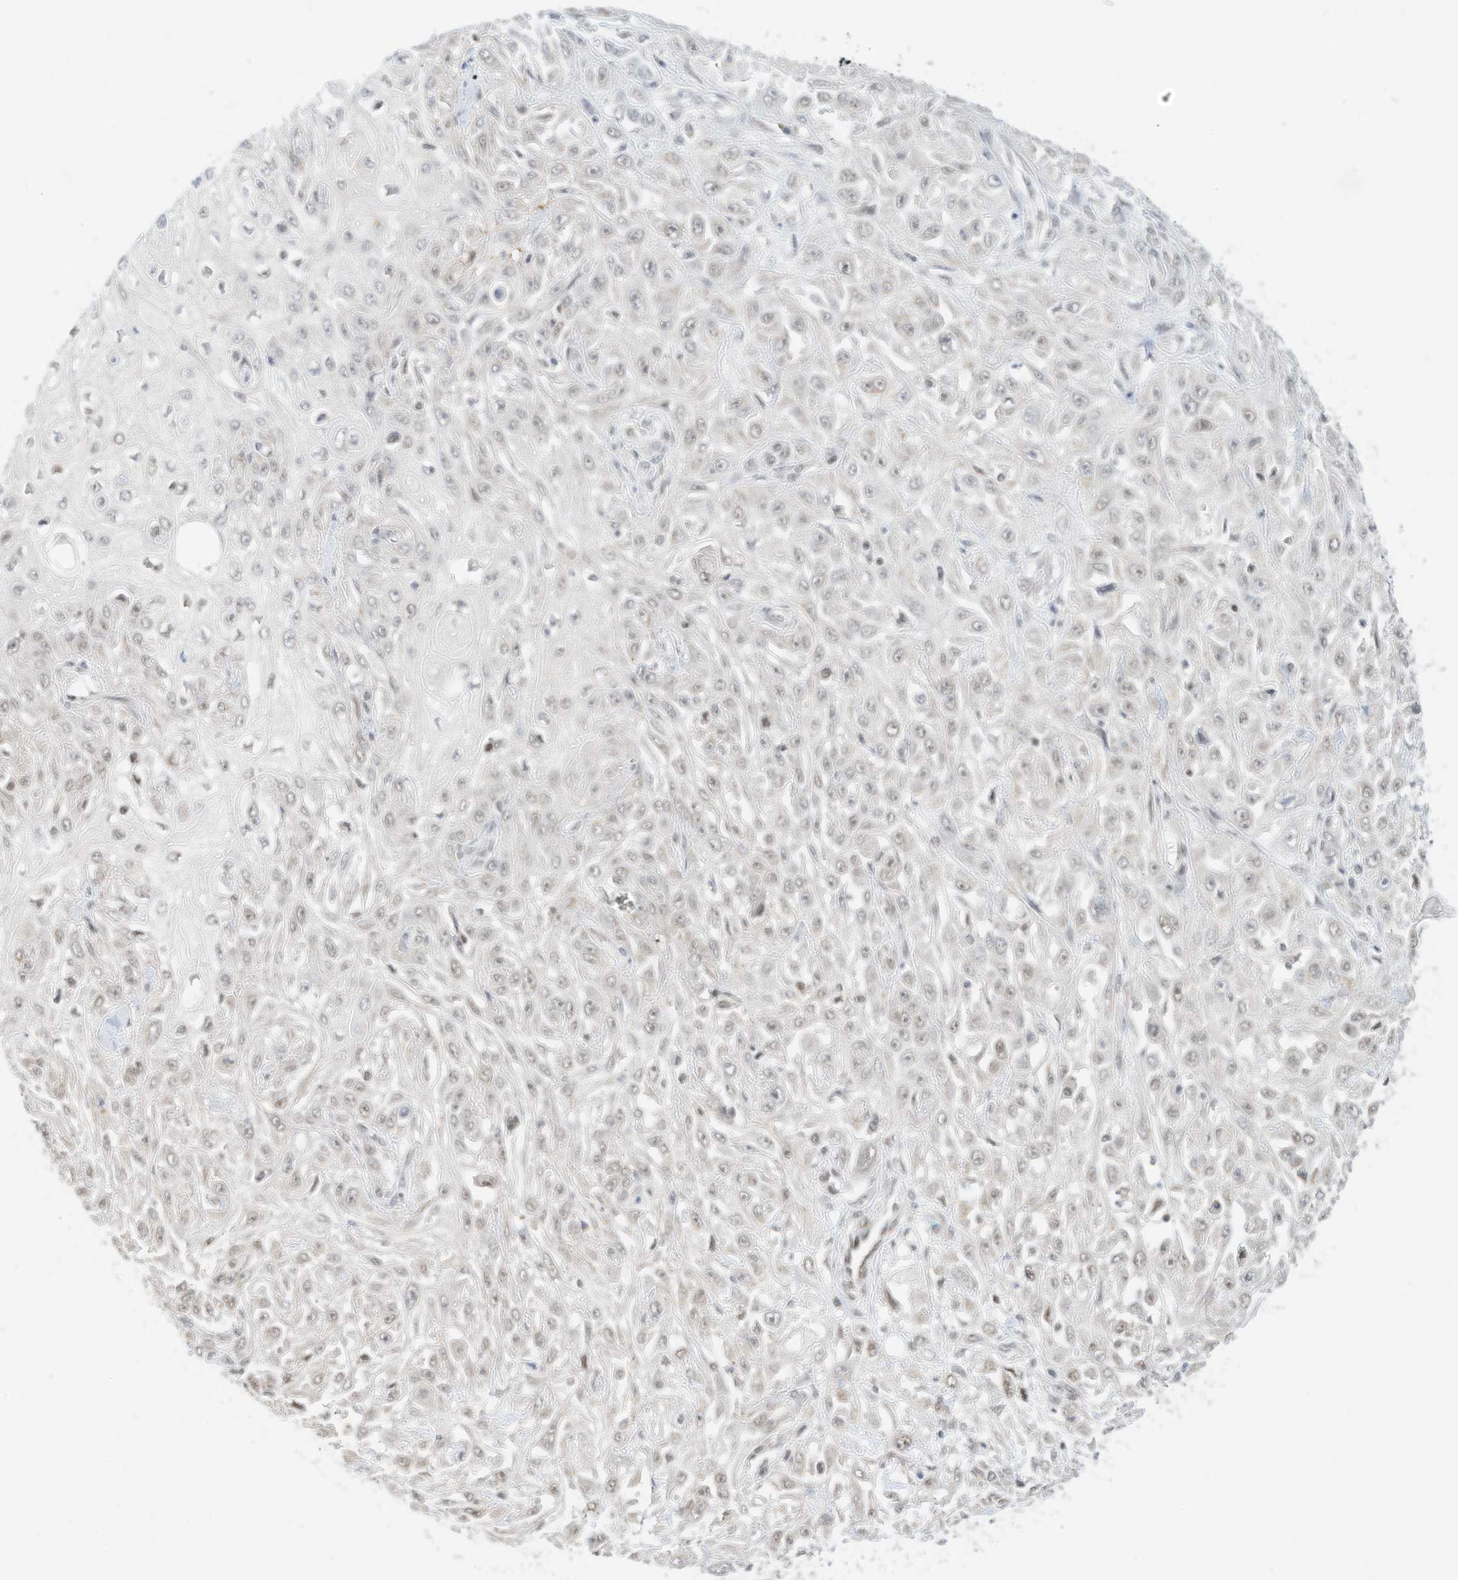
{"staining": {"intensity": "weak", "quantity": "<25%", "location": "nuclear"}, "tissue": "skin cancer", "cell_type": "Tumor cells", "image_type": "cancer", "snomed": [{"axis": "morphology", "description": "Squamous cell carcinoma, NOS"}, {"axis": "morphology", "description": "Squamous cell carcinoma, metastatic, NOS"}, {"axis": "topography", "description": "Skin"}, {"axis": "topography", "description": "Lymph node"}], "caption": "Histopathology image shows no protein expression in tumor cells of skin cancer tissue.", "gene": "OGT", "patient": {"sex": "male", "age": 75}}